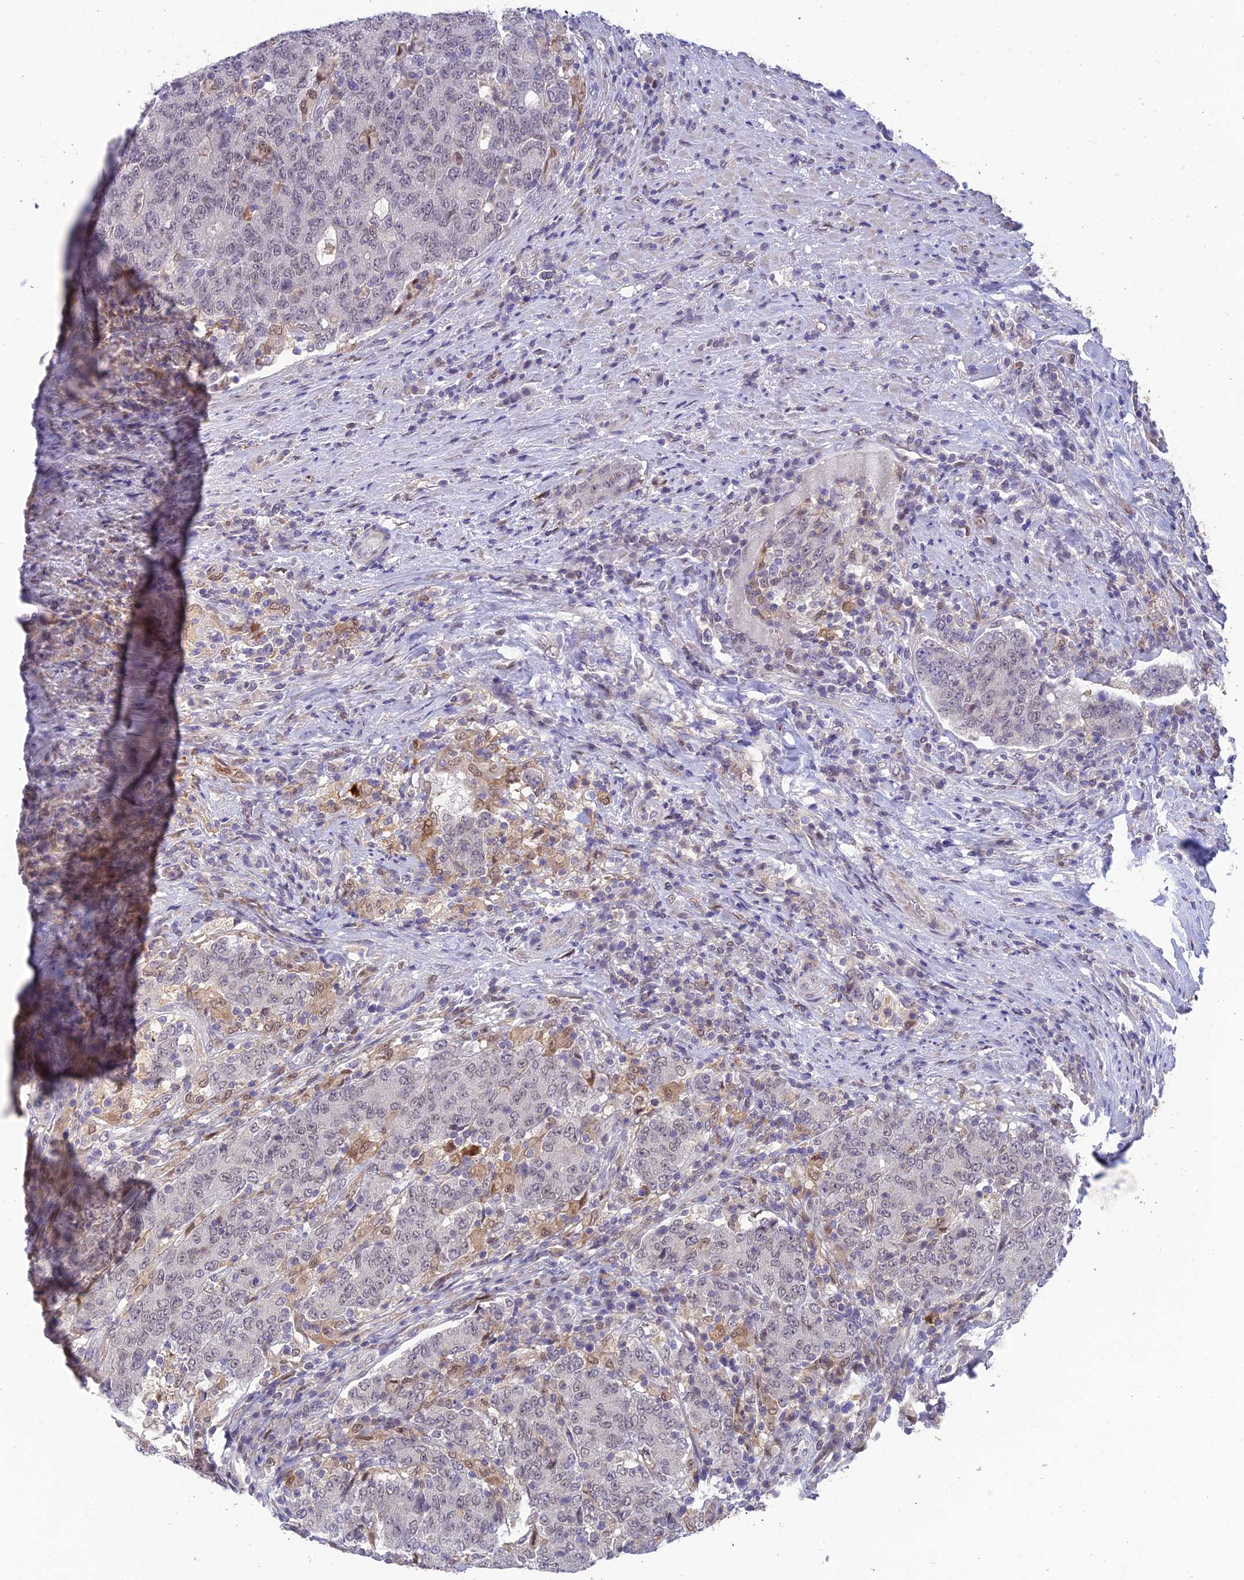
{"staining": {"intensity": "weak", "quantity": "<25%", "location": "nuclear"}, "tissue": "colorectal cancer", "cell_type": "Tumor cells", "image_type": "cancer", "snomed": [{"axis": "morphology", "description": "Adenocarcinoma, NOS"}, {"axis": "topography", "description": "Colon"}], "caption": "The image exhibits no significant staining in tumor cells of colorectal adenocarcinoma.", "gene": "BMT2", "patient": {"sex": "female", "age": 75}}